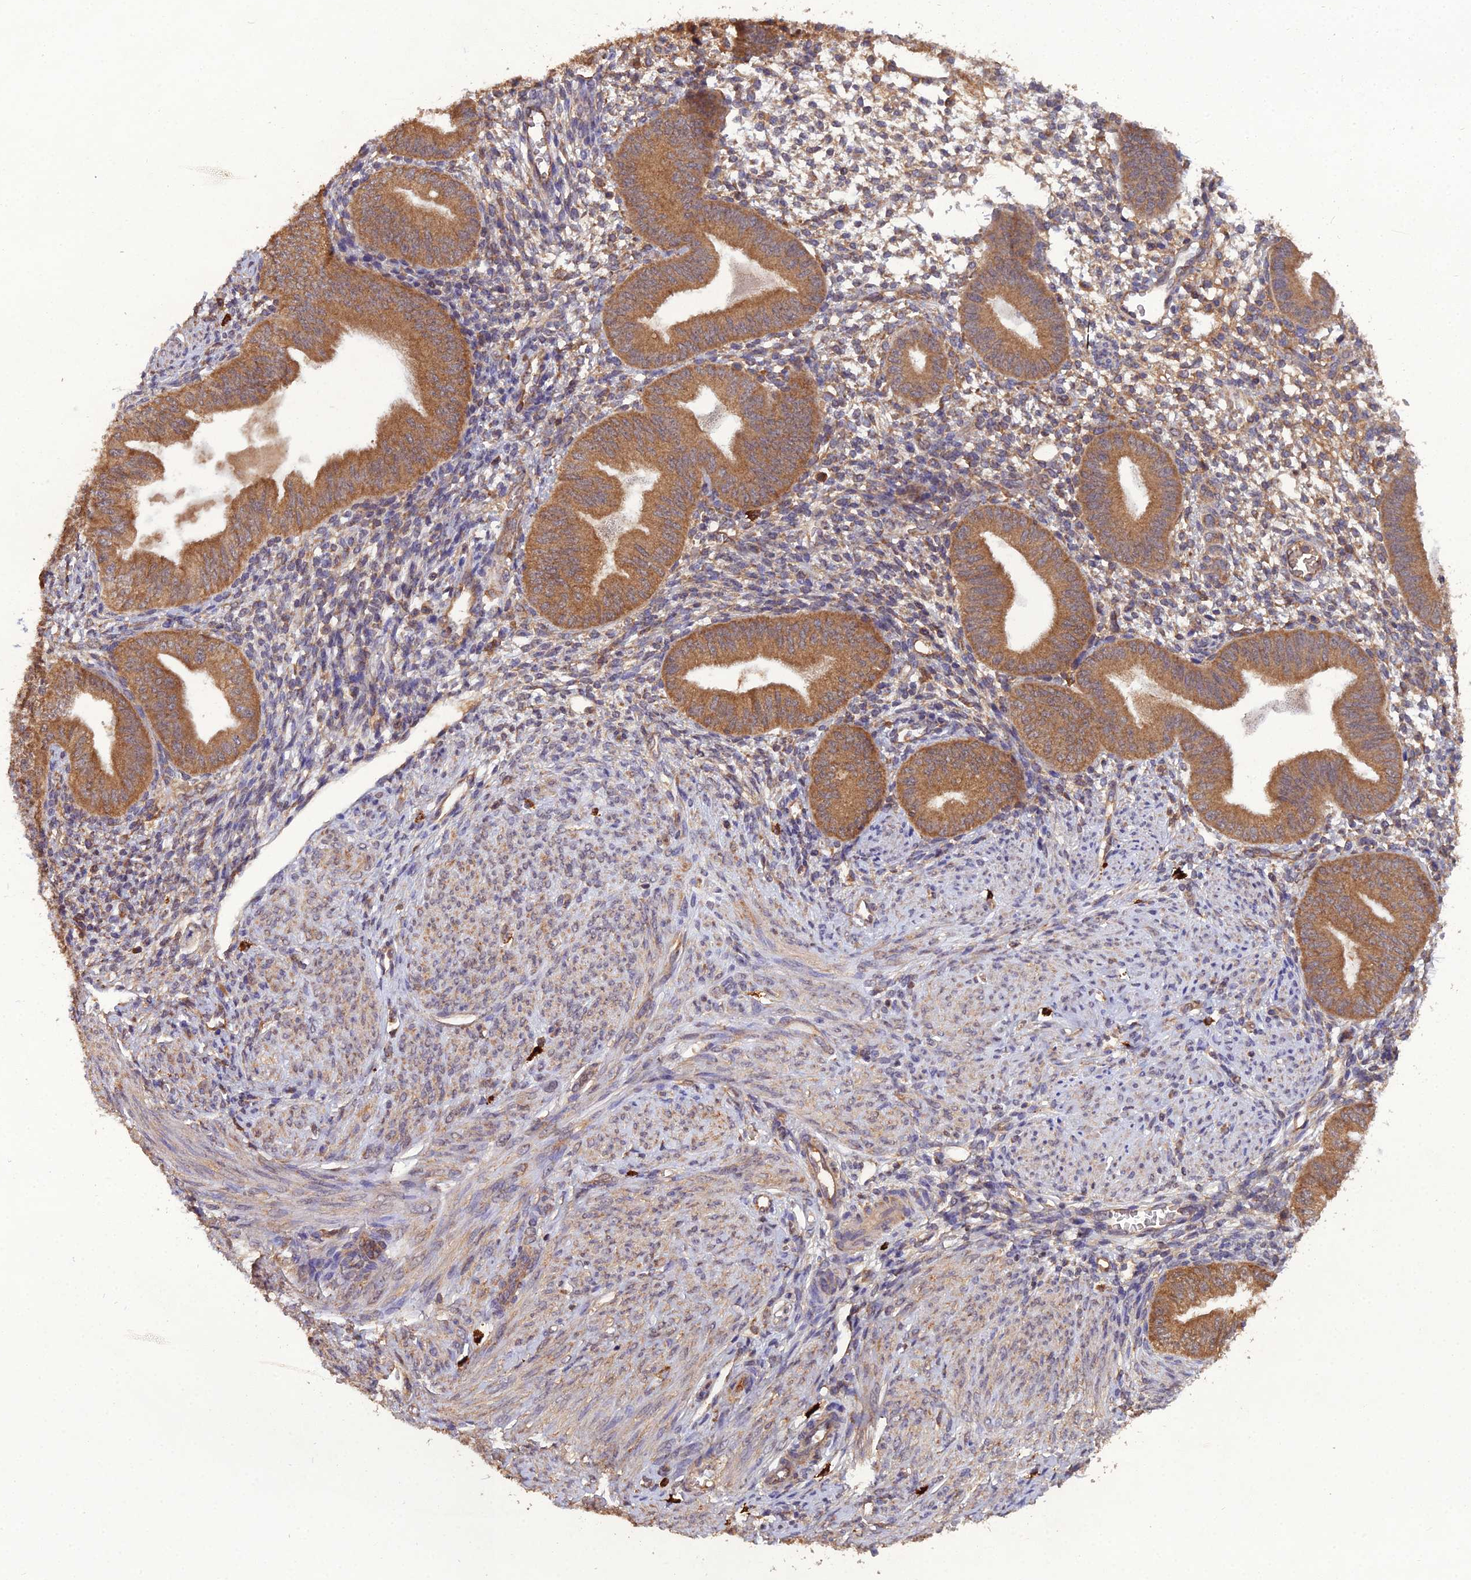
{"staining": {"intensity": "weak", "quantity": "<25%", "location": "cytoplasmic/membranous"}, "tissue": "endometrium", "cell_type": "Cells in endometrial stroma", "image_type": "normal", "snomed": [{"axis": "morphology", "description": "Normal tissue, NOS"}, {"axis": "topography", "description": "Endometrium"}], "caption": "DAB (3,3'-diaminobenzidine) immunohistochemical staining of unremarkable human endometrium displays no significant positivity in cells in endometrial stroma. (DAB immunohistochemistry (IHC) with hematoxylin counter stain).", "gene": "TMEM258", "patient": {"sex": "female", "age": 49}}